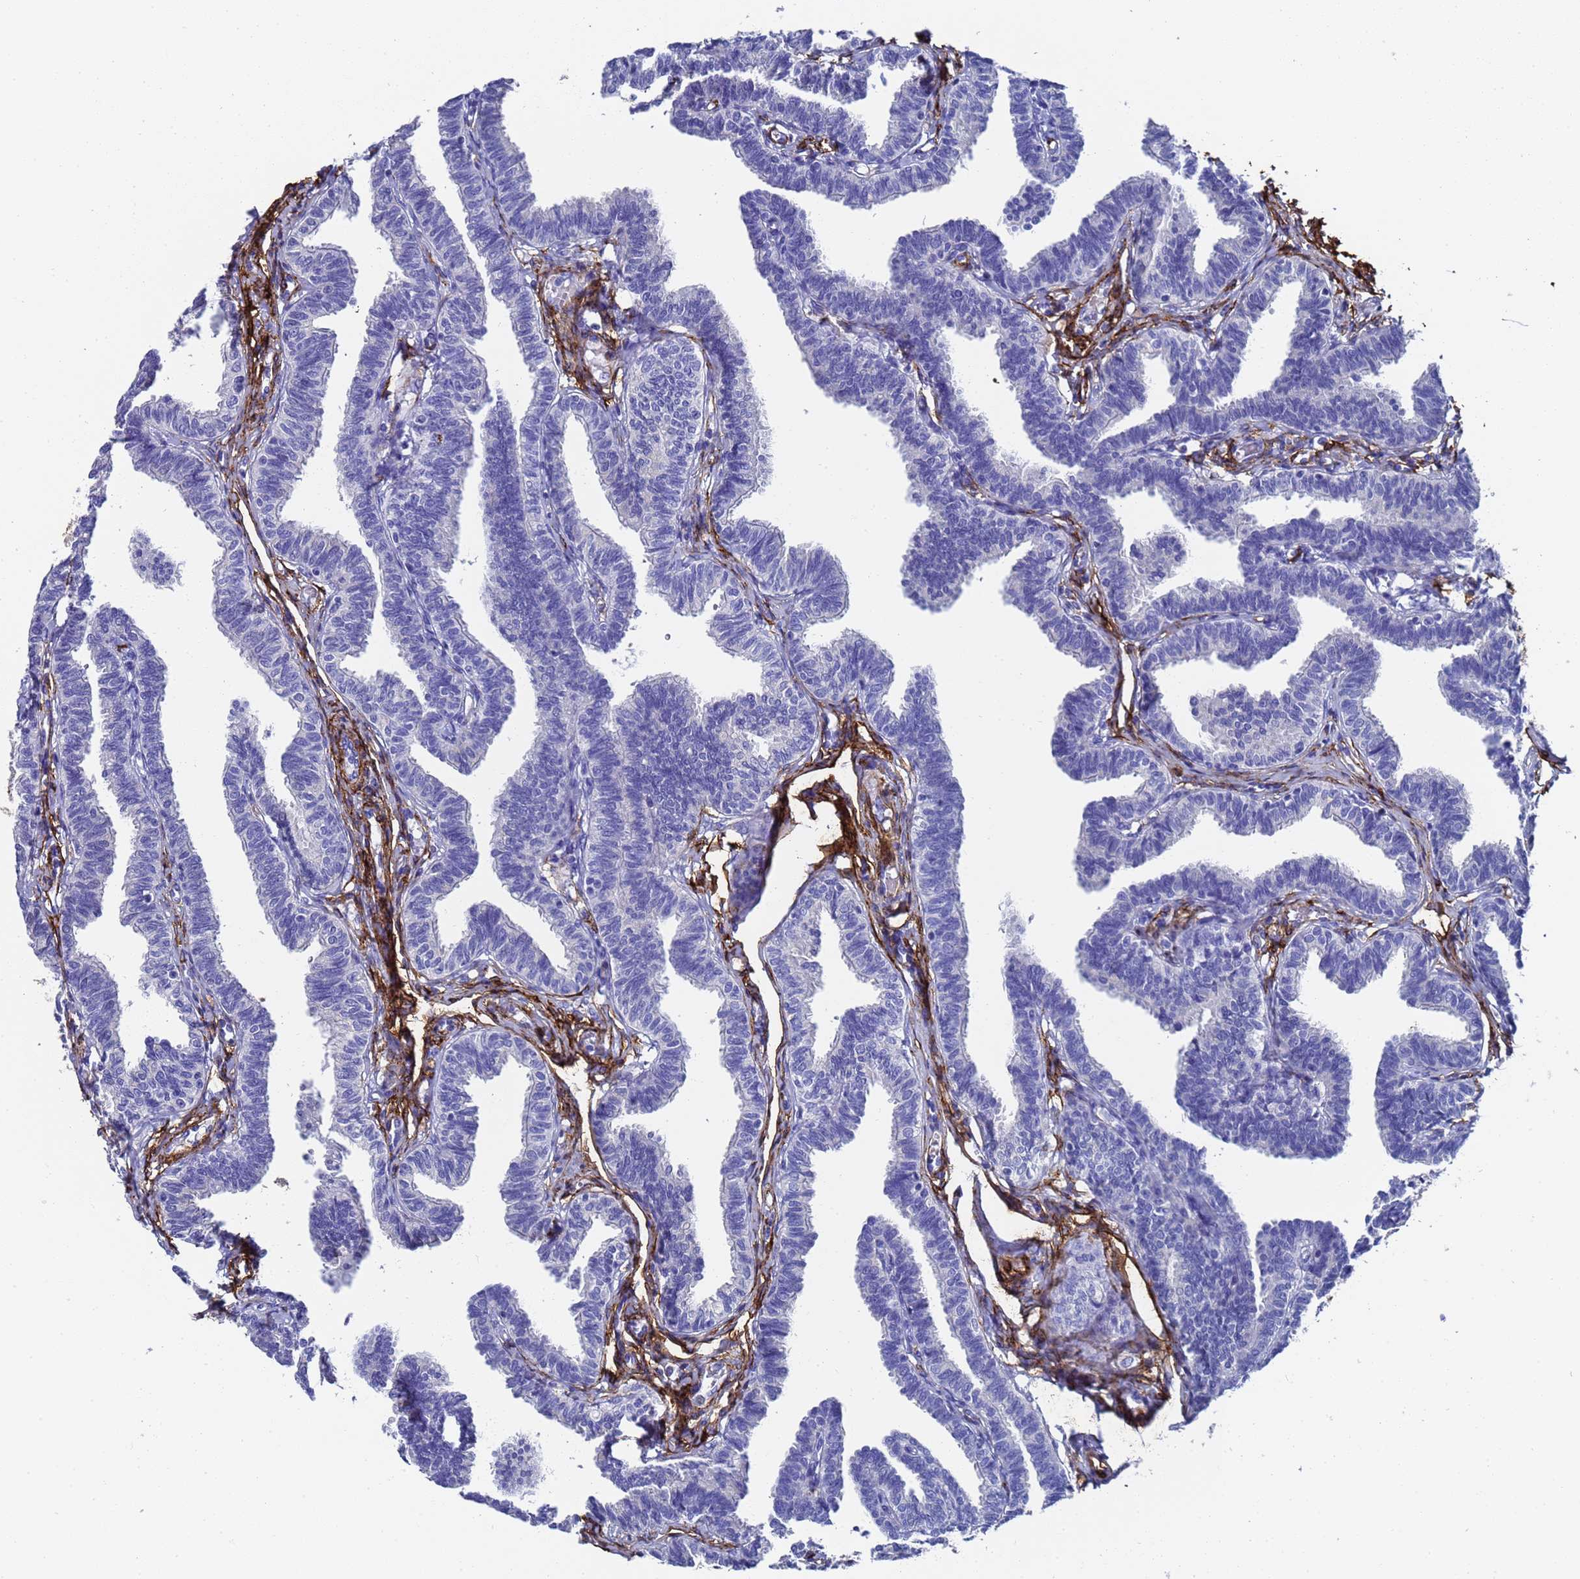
{"staining": {"intensity": "negative", "quantity": "none", "location": "none"}, "tissue": "fallopian tube", "cell_type": "Glandular cells", "image_type": "normal", "snomed": [{"axis": "morphology", "description": "Normal tissue, NOS"}, {"axis": "topography", "description": "Fallopian tube"}, {"axis": "topography", "description": "Ovary"}], "caption": "The IHC photomicrograph has no significant staining in glandular cells of fallopian tube. (Brightfield microscopy of DAB (3,3'-diaminobenzidine) immunohistochemistry at high magnification).", "gene": "ADIPOQ", "patient": {"sex": "female", "age": 23}}